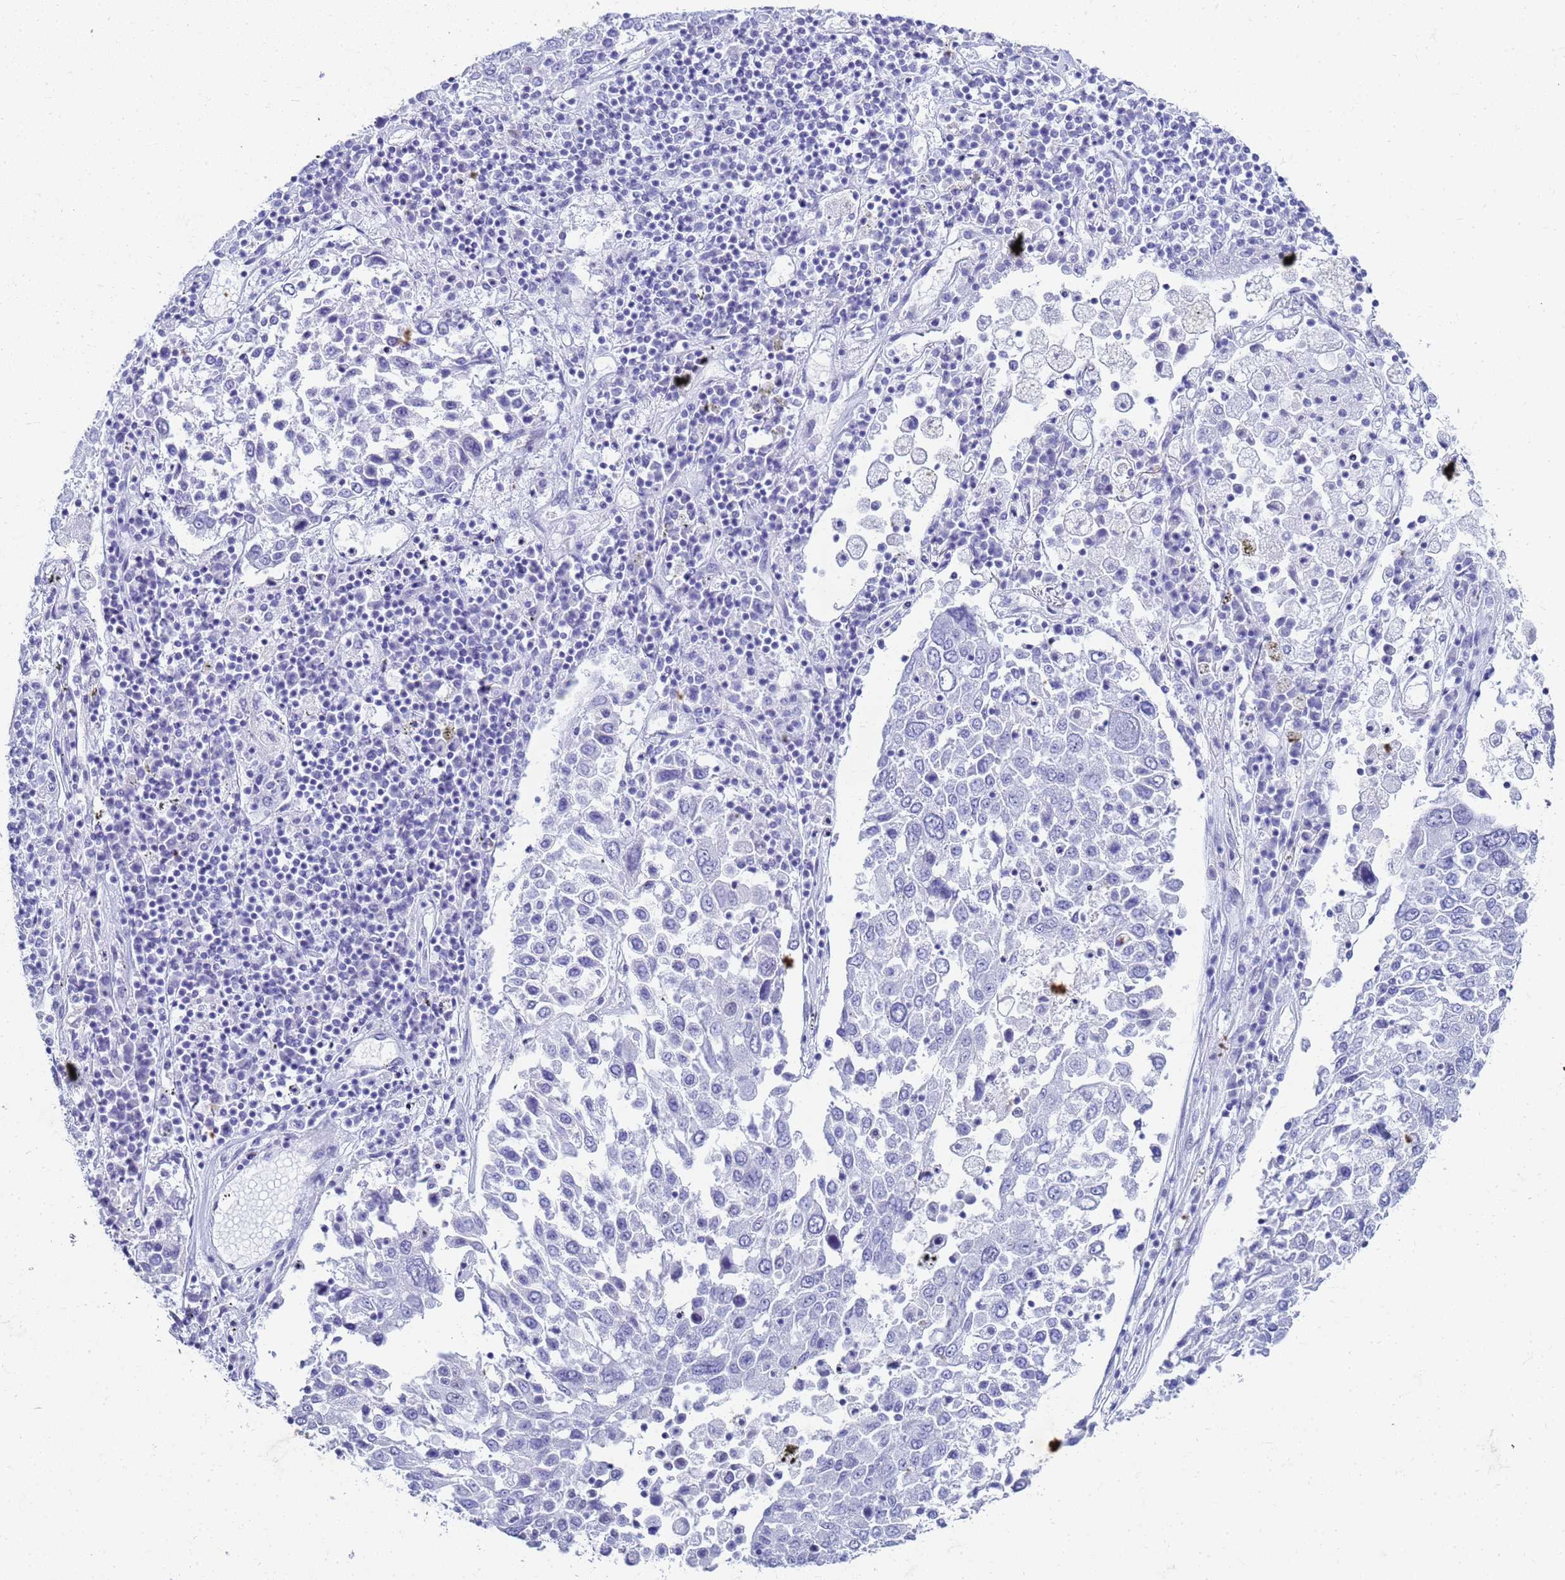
{"staining": {"intensity": "negative", "quantity": "none", "location": "none"}, "tissue": "lung cancer", "cell_type": "Tumor cells", "image_type": "cancer", "snomed": [{"axis": "morphology", "description": "Squamous cell carcinoma, NOS"}, {"axis": "topography", "description": "Lung"}], "caption": "The immunohistochemistry histopathology image has no significant positivity in tumor cells of squamous cell carcinoma (lung) tissue.", "gene": "SLC7A9", "patient": {"sex": "male", "age": 65}}